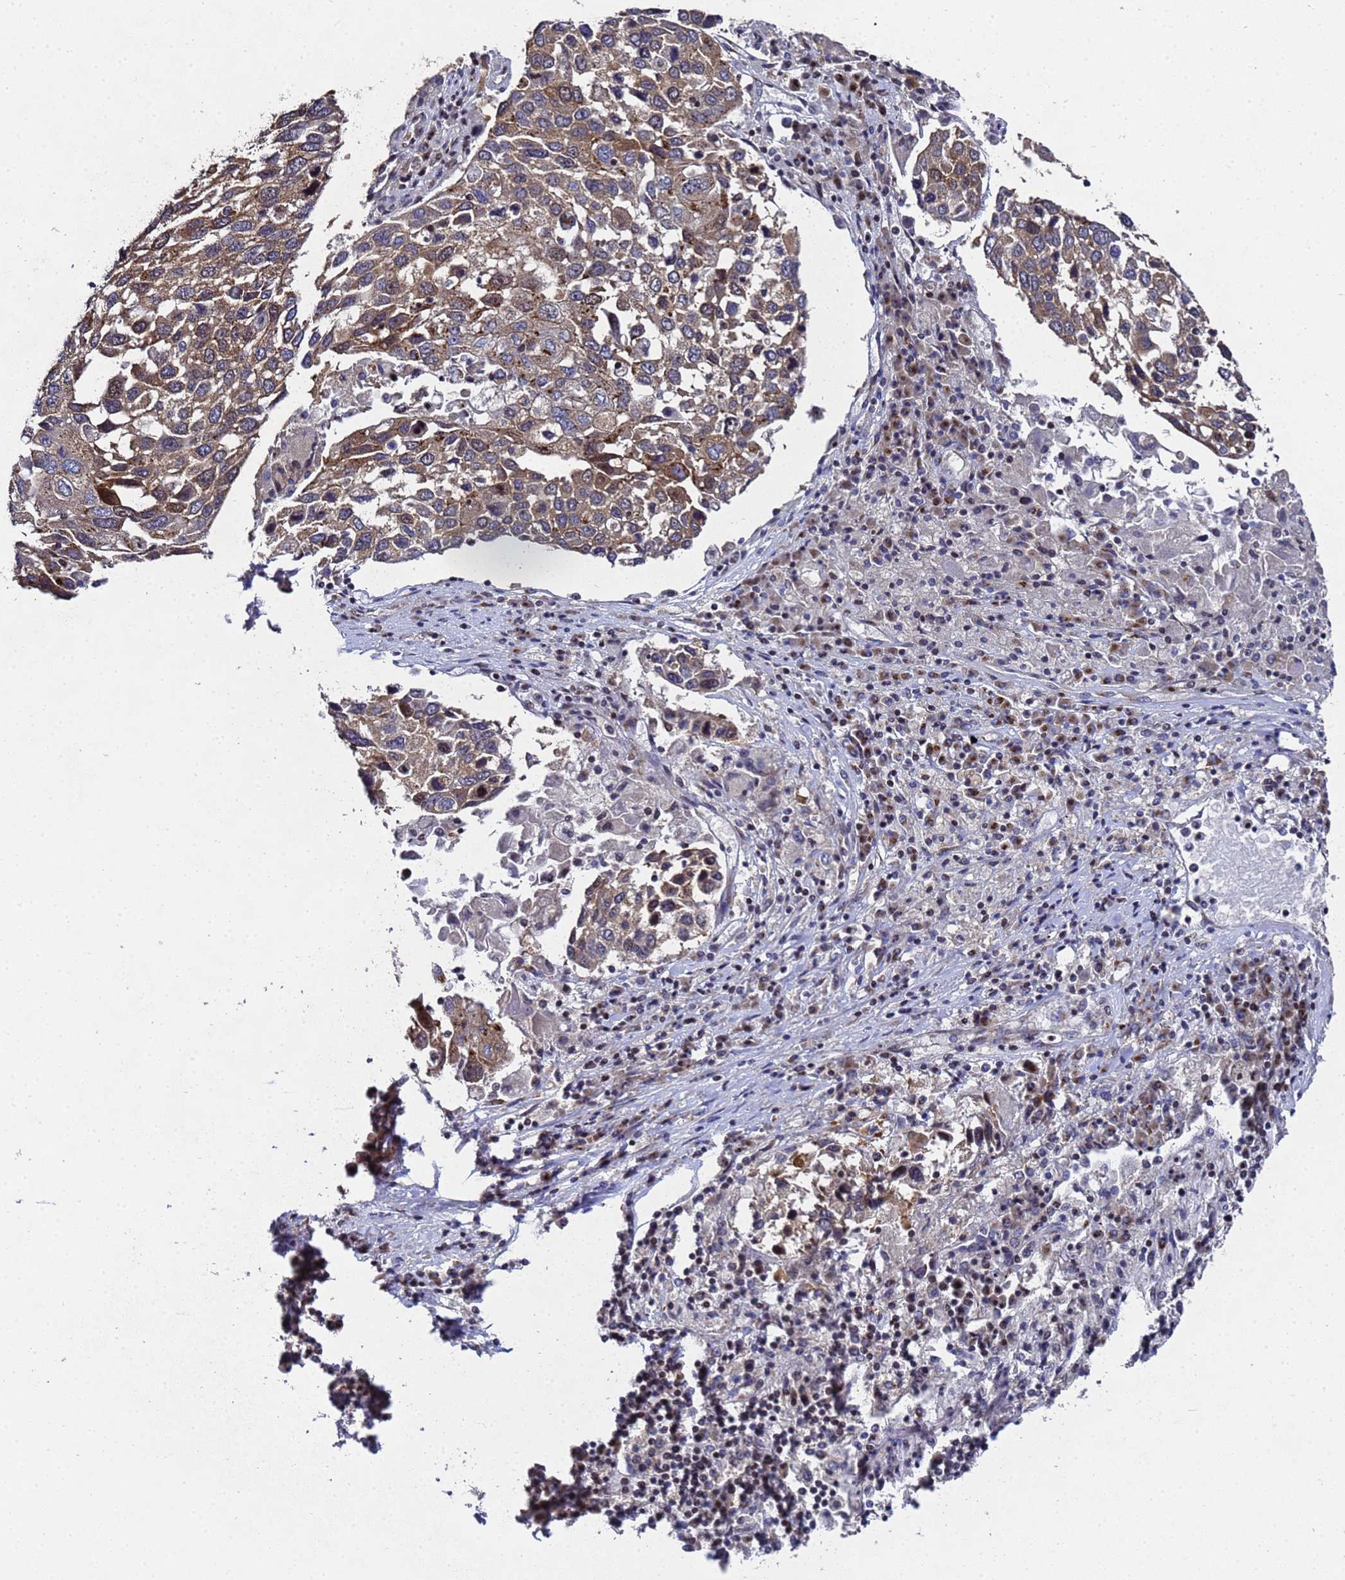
{"staining": {"intensity": "moderate", "quantity": ">75%", "location": "cytoplasmic/membranous"}, "tissue": "lung cancer", "cell_type": "Tumor cells", "image_type": "cancer", "snomed": [{"axis": "morphology", "description": "Squamous cell carcinoma, NOS"}, {"axis": "topography", "description": "Lung"}], "caption": "The photomicrograph demonstrates staining of squamous cell carcinoma (lung), revealing moderate cytoplasmic/membranous protein positivity (brown color) within tumor cells.", "gene": "NSUN6", "patient": {"sex": "male", "age": 65}}